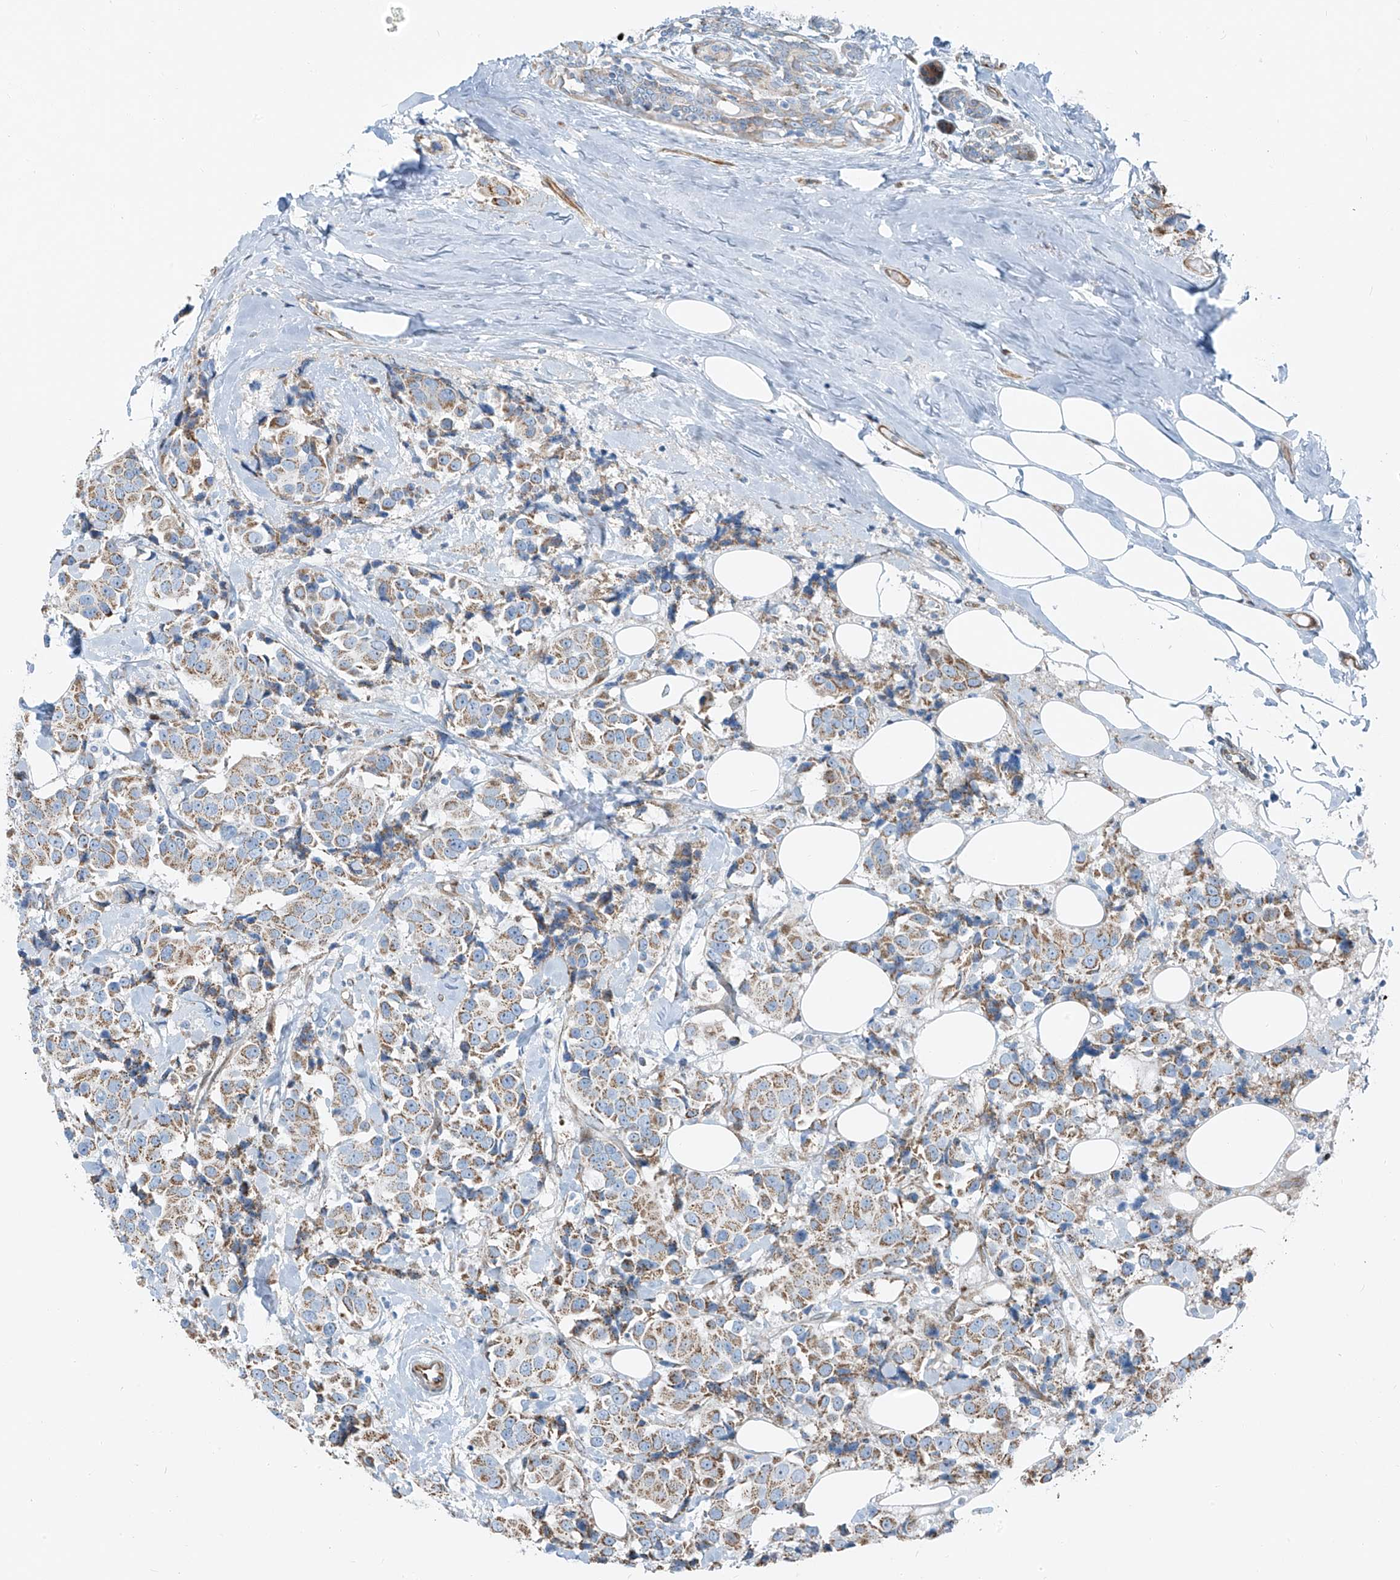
{"staining": {"intensity": "moderate", "quantity": ">75%", "location": "cytoplasmic/membranous"}, "tissue": "breast cancer", "cell_type": "Tumor cells", "image_type": "cancer", "snomed": [{"axis": "morphology", "description": "Normal tissue, NOS"}, {"axis": "morphology", "description": "Duct carcinoma"}, {"axis": "topography", "description": "Breast"}], "caption": "This micrograph reveals breast cancer (intraductal carcinoma) stained with immunohistochemistry (IHC) to label a protein in brown. The cytoplasmic/membranous of tumor cells show moderate positivity for the protein. Nuclei are counter-stained blue.", "gene": "HIC2", "patient": {"sex": "female", "age": 39}}